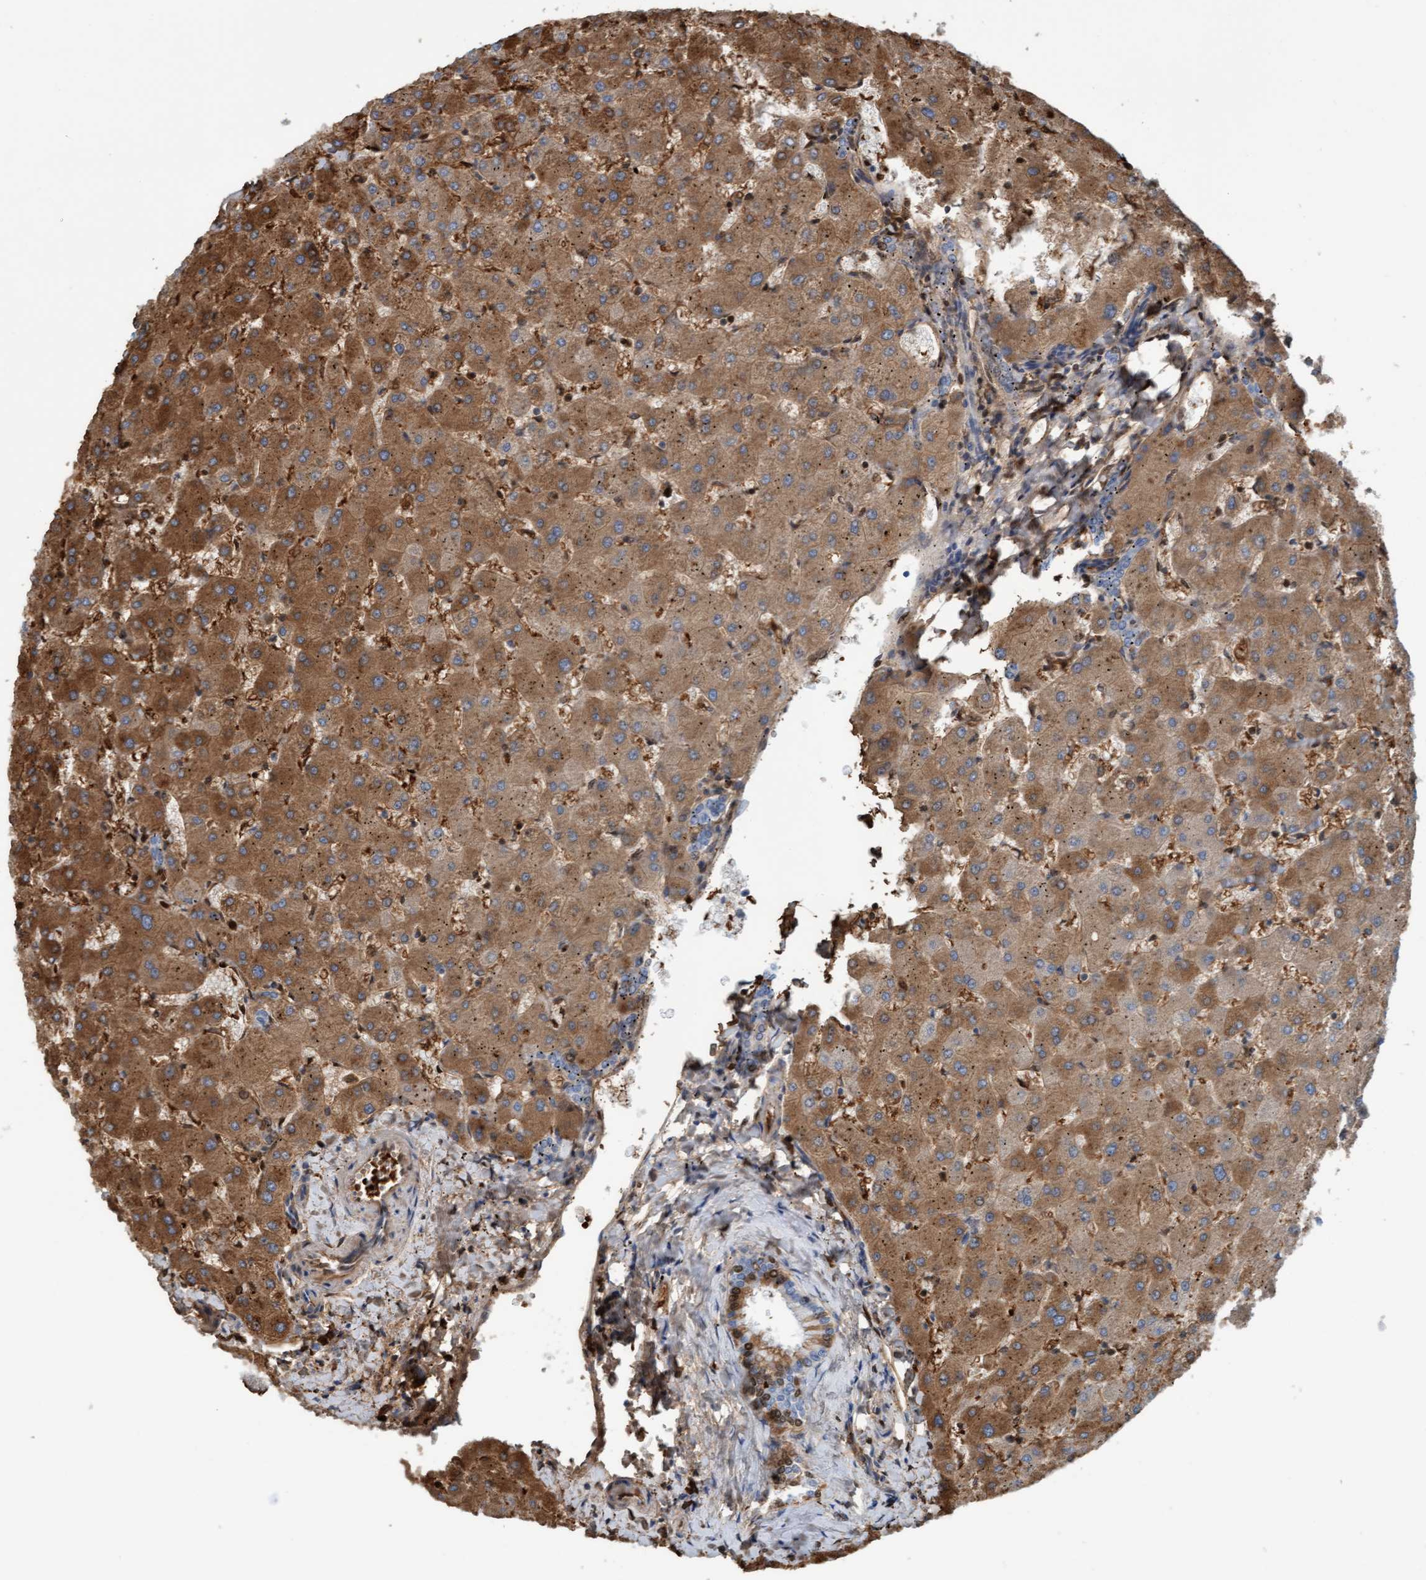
{"staining": {"intensity": "moderate", "quantity": "25%-75%", "location": "cytoplasmic/membranous"}, "tissue": "liver", "cell_type": "Cholangiocytes", "image_type": "normal", "snomed": [{"axis": "morphology", "description": "Normal tissue, NOS"}, {"axis": "topography", "description": "Liver"}], "caption": "IHC image of normal liver: human liver stained using IHC demonstrates medium levels of moderate protein expression localized specifically in the cytoplasmic/membranous of cholangiocytes, appearing as a cytoplasmic/membranous brown color.", "gene": "P2RX5", "patient": {"sex": "female", "age": 63}}